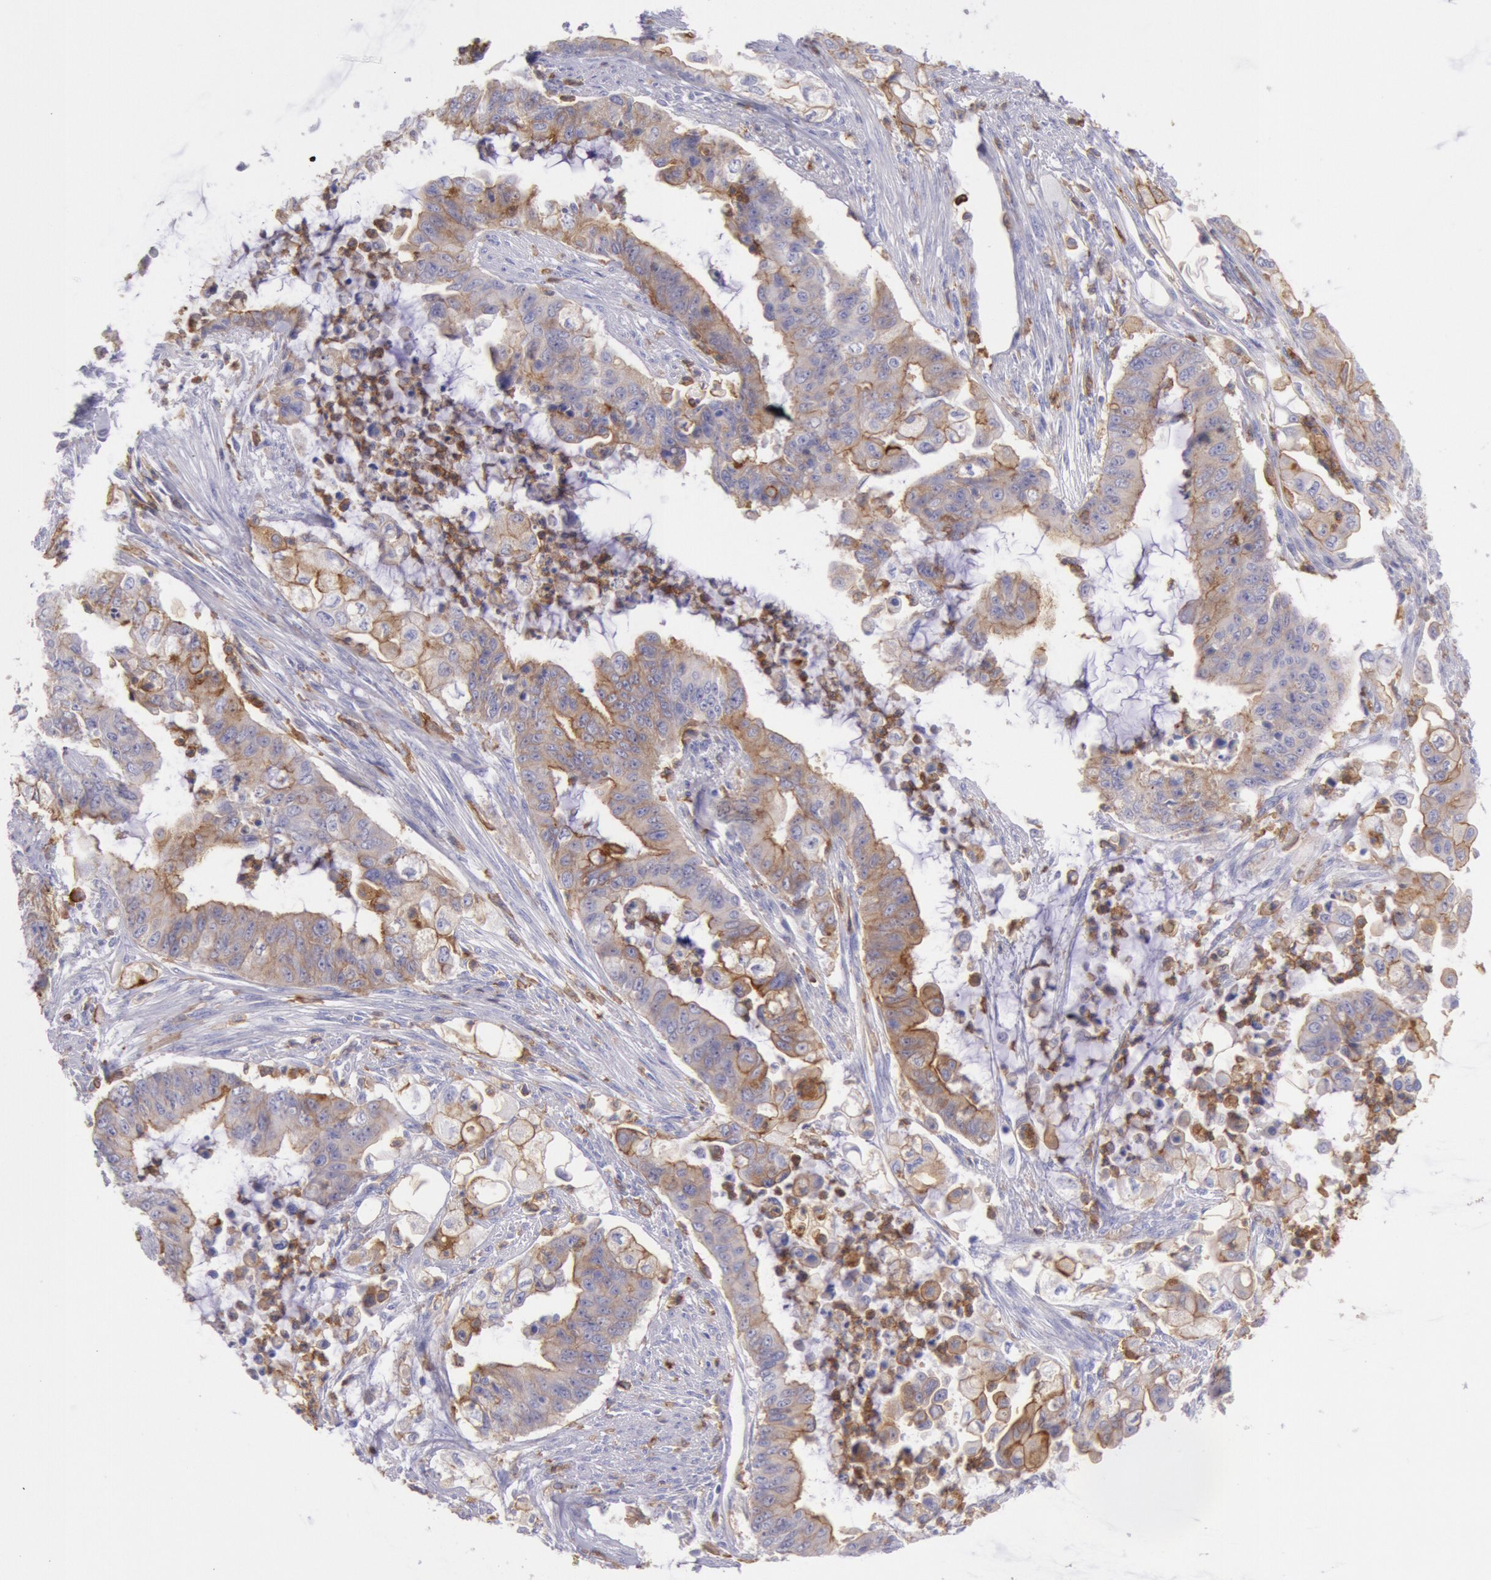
{"staining": {"intensity": "weak", "quantity": "25%-75%", "location": "cytoplasmic/membranous"}, "tissue": "endometrial cancer", "cell_type": "Tumor cells", "image_type": "cancer", "snomed": [{"axis": "morphology", "description": "Adenocarcinoma, NOS"}, {"axis": "topography", "description": "Endometrium"}], "caption": "Immunohistochemical staining of human endometrial cancer shows weak cytoplasmic/membranous protein positivity in about 25%-75% of tumor cells.", "gene": "LYN", "patient": {"sex": "female", "age": 75}}